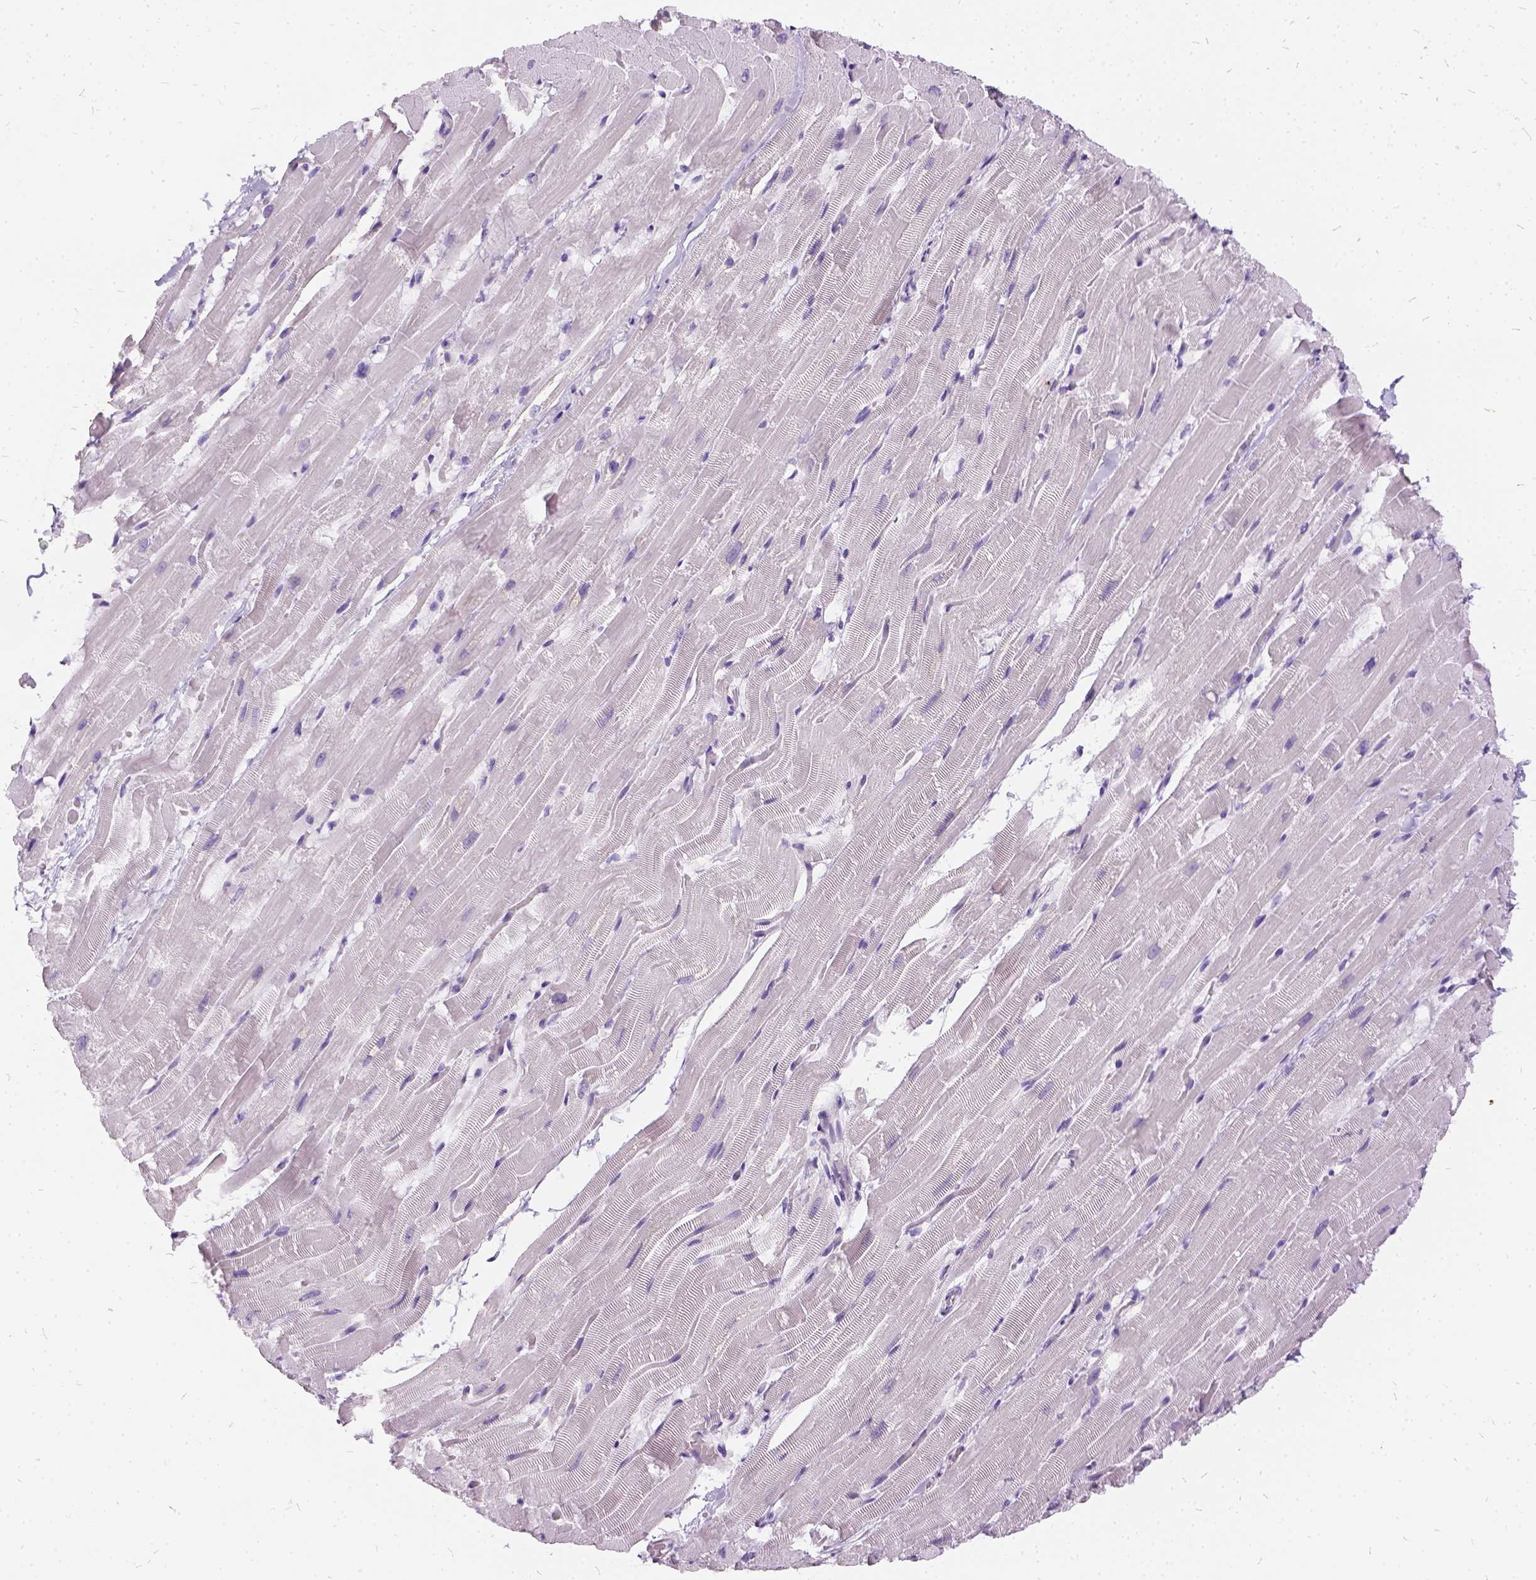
{"staining": {"intensity": "negative", "quantity": "none", "location": "none"}, "tissue": "heart muscle", "cell_type": "Cardiomyocytes", "image_type": "normal", "snomed": [{"axis": "morphology", "description": "Normal tissue, NOS"}, {"axis": "topography", "description": "Heart"}], "caption": "IHC image of unremarkable heart muscle: human heart muscle stained with DAB shows no significant protein staining in cardiomyocytes.", "gene": "FDX1", "patient": {"sex": "male", "age": 37}}